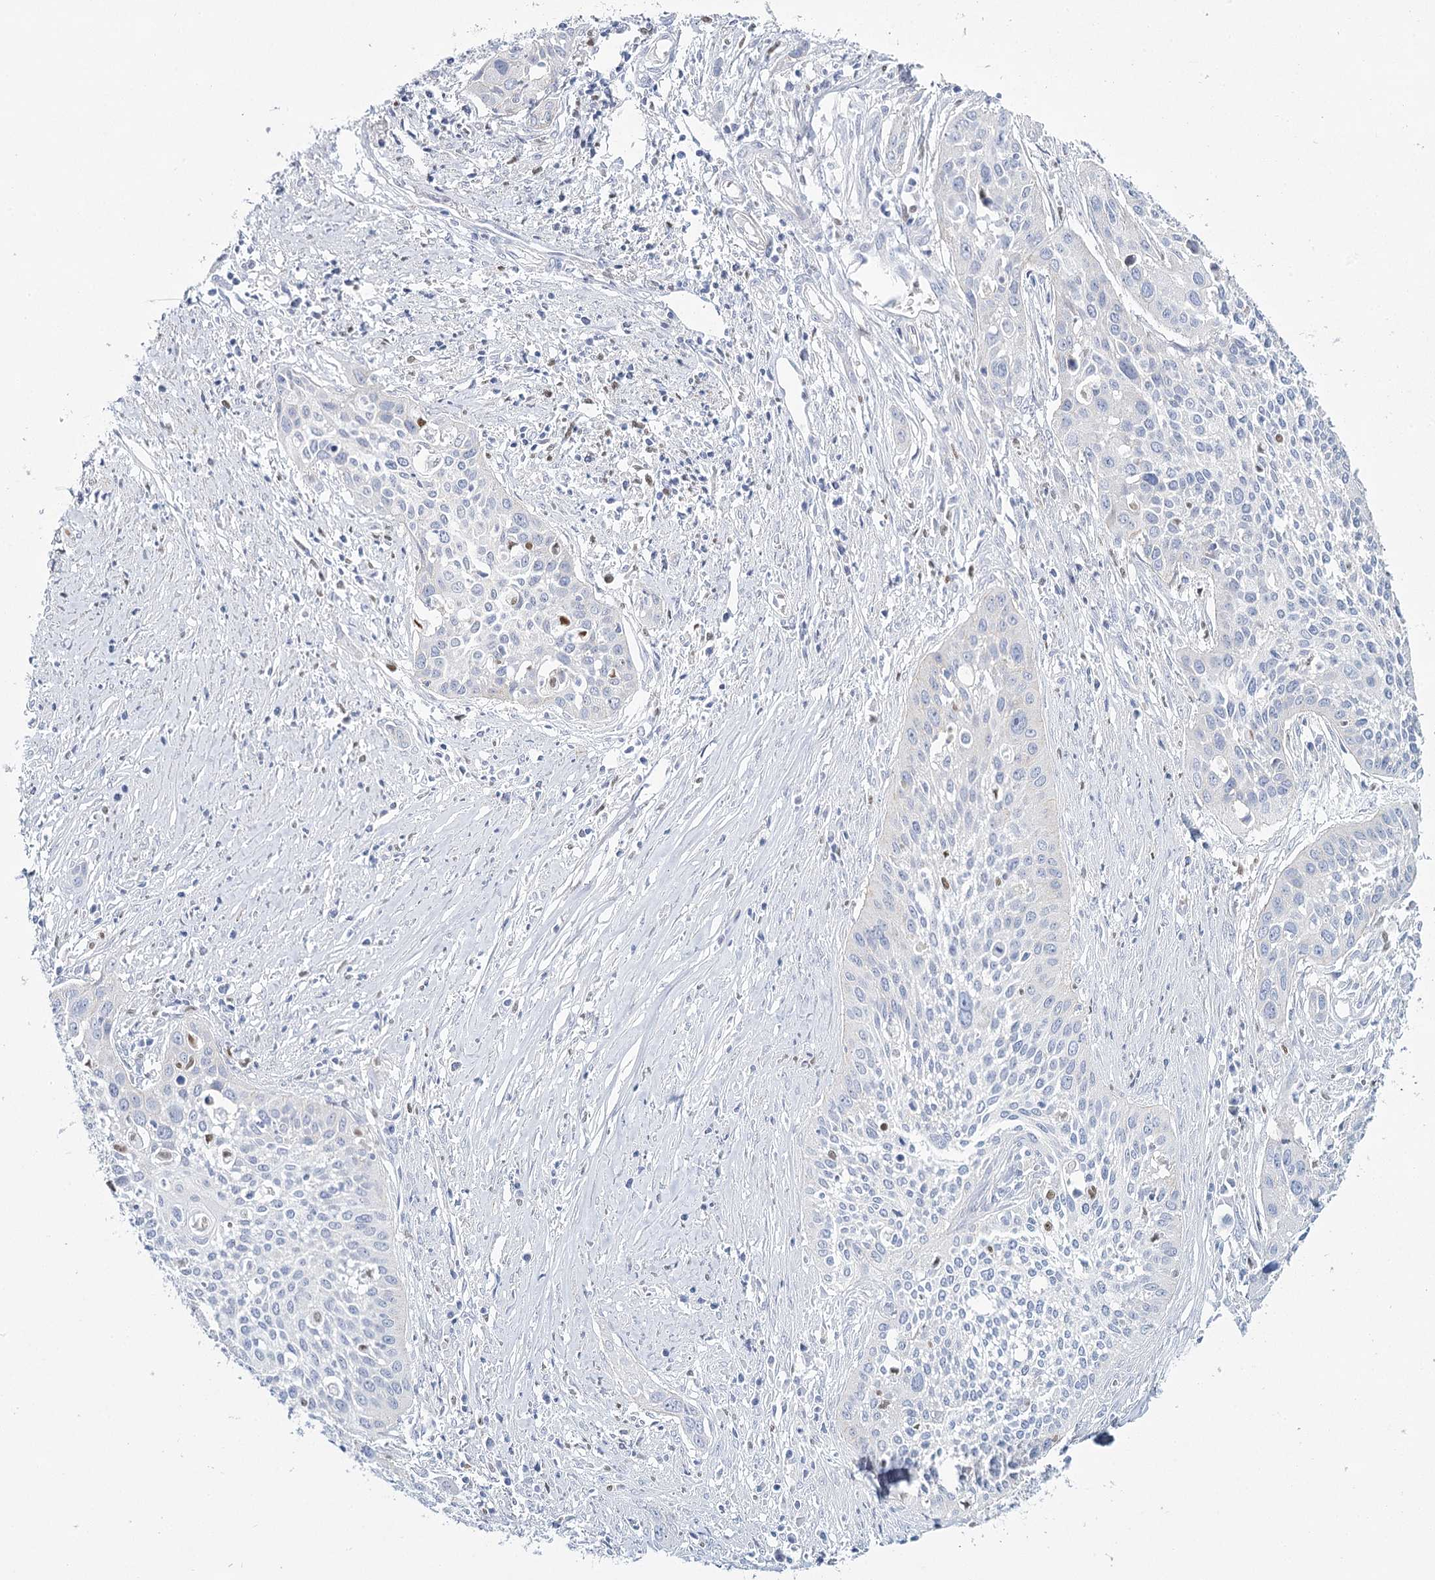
{"staining": {"intensity": "negative", "quantity": "none", "location": "none"}, "tissue": "cervical cancer", "cell_type": "Tumor cells", "image_type": "cancer", "snomed": [{"axis": "morphology", "description": "Squamous cell carcinoma, NOS"}, {"axis": "topography", "description": "Cervix"}], "caption": "The immunohistochemistry histopathology image has no significant staining in tumor cells of squamous cell carcinoma (cervical) tissue.", "gene": "IGSF3", "patient": {"sex": "female", "age": 34}}